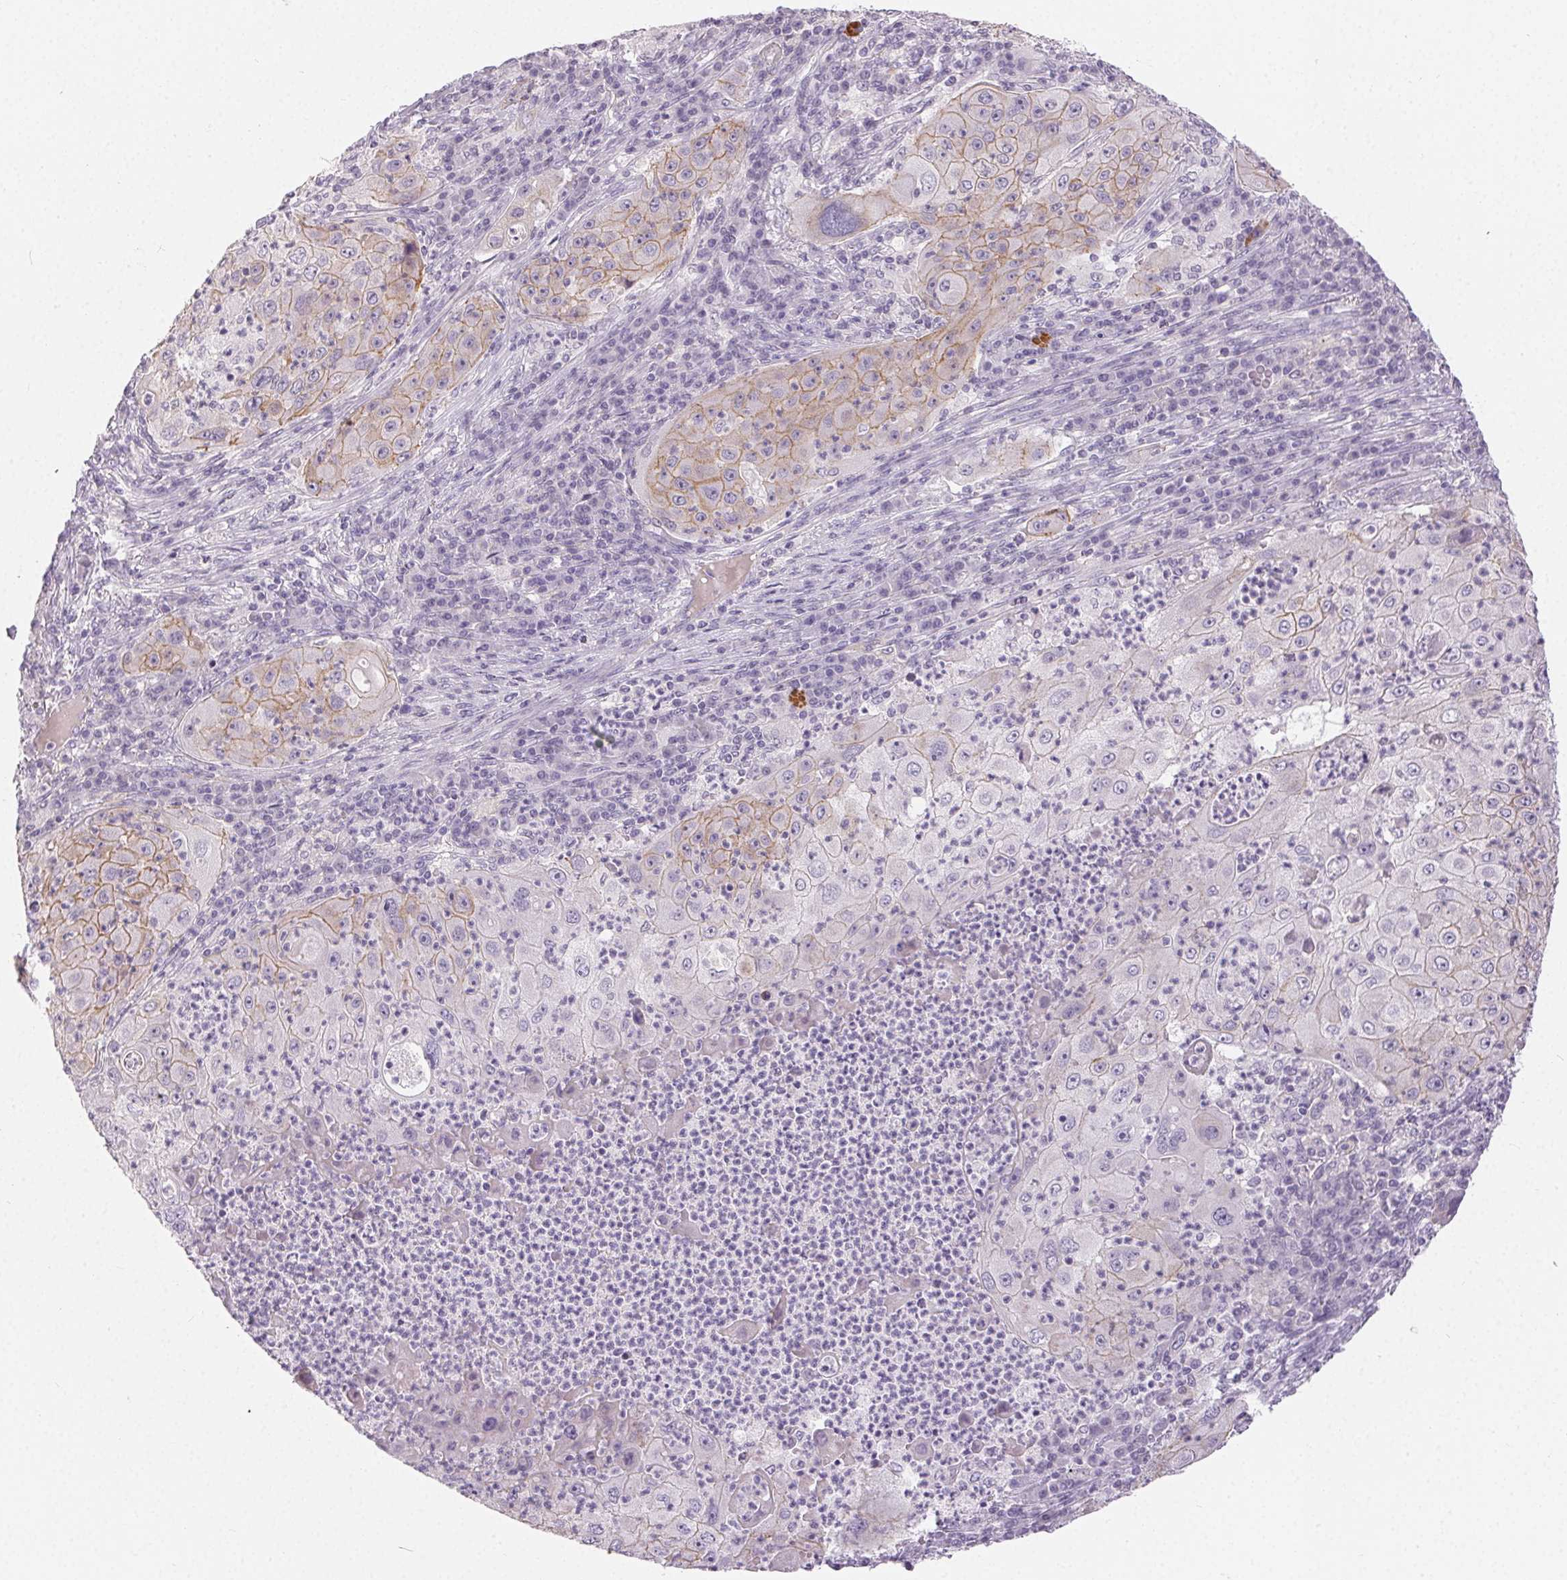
{"staining": {"intensity": "weak", "quantity": "25%-75%", "location": "cytoplasmic/membranous"}, "tissue": "lung cancer", "cell_type": "Tumor cells", "image_type": "cancer", "snomed": [{"axis": "morphology", "description": "Squamous cell carcinoma, NOS"}, {"axis": "topography", "description": "Lung"}], "caption": "Immunohistochemical staining of human lung cancer exhibits low levels of weak cytoplasmic/membranous expression in approximately 25%-75% of tumor cells.", "gene": "SFTPD", "patient": {"sex": "female", "age": 59}}